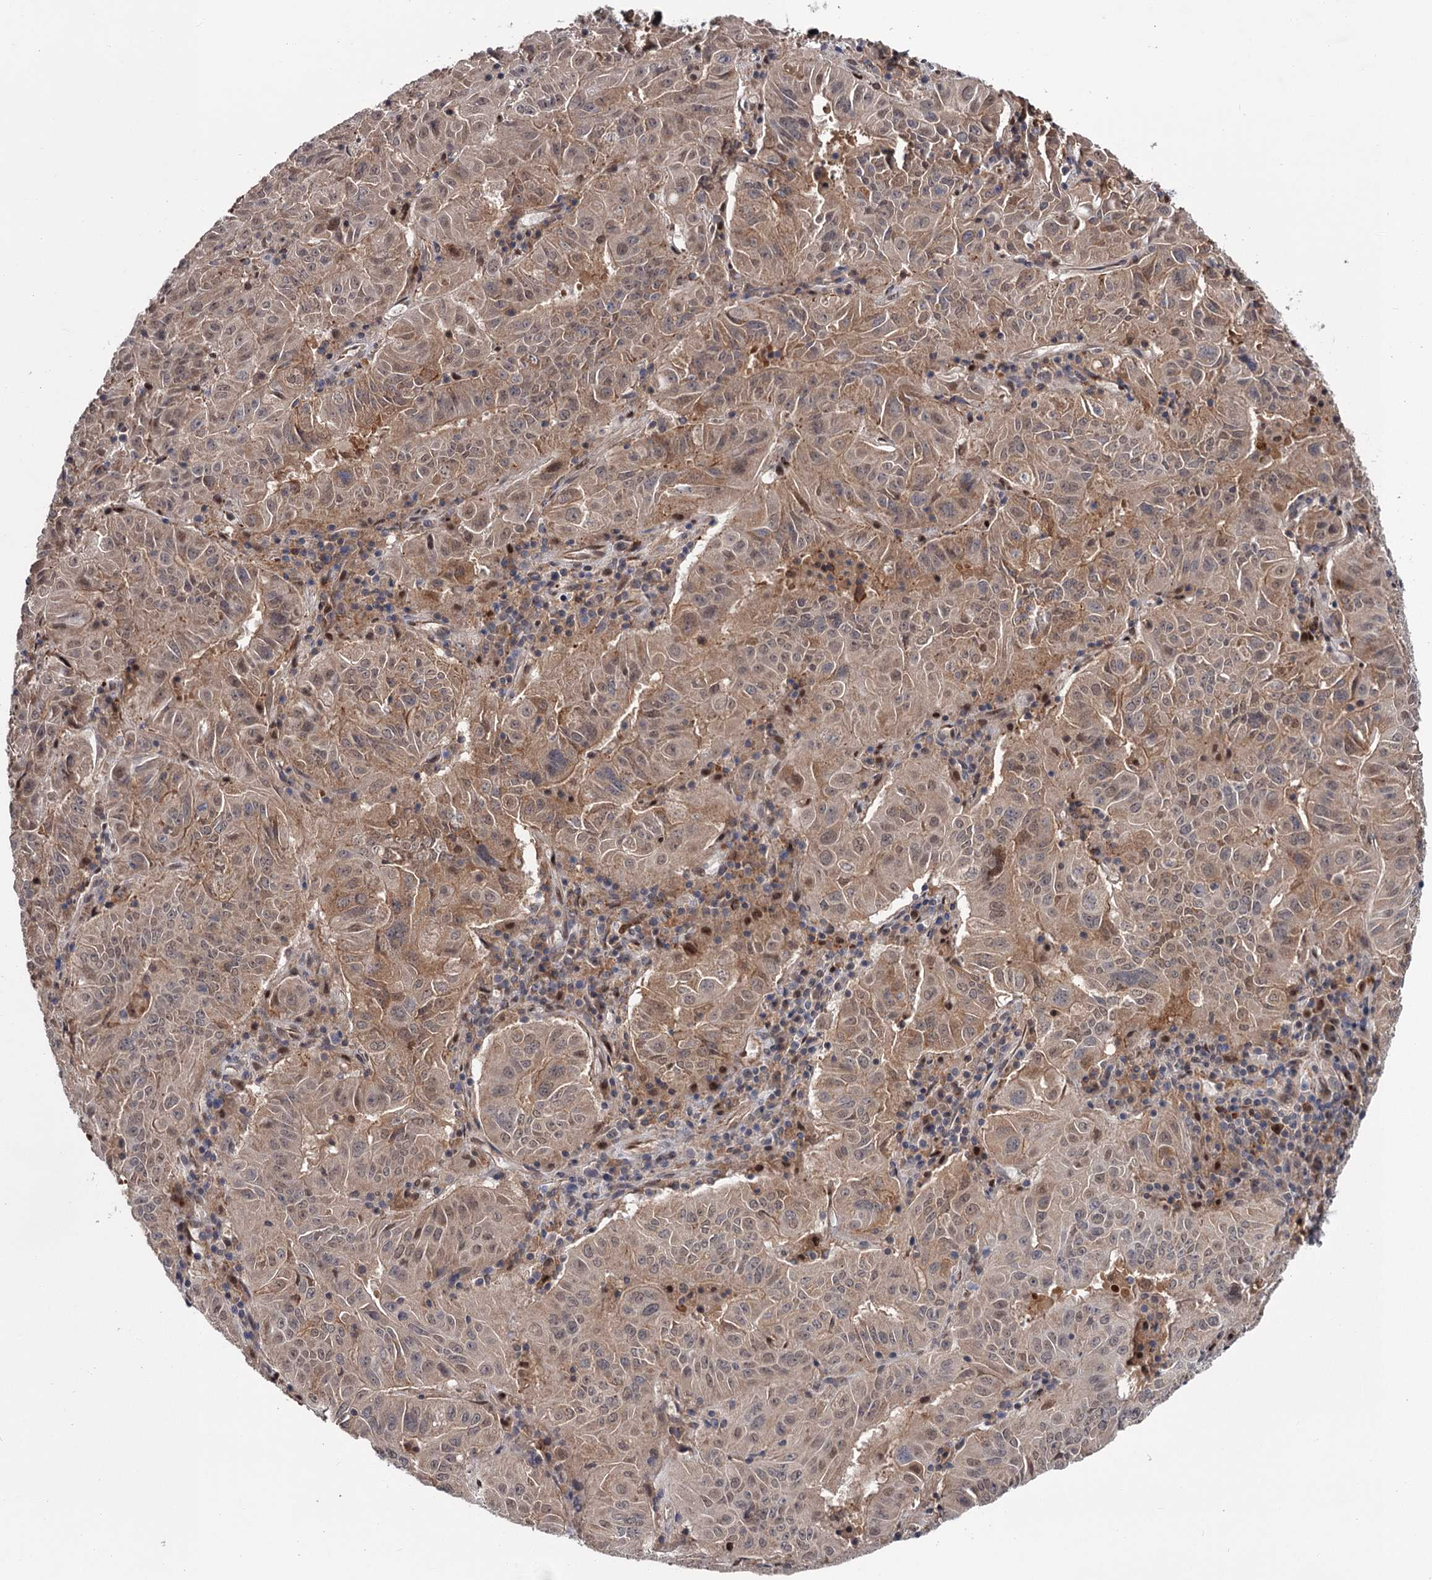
{"staining": {"intensity": "weak", "quantity": ">75%", "location": "cytoplasmic/membranous"}, "tissue": "pancreatic cancer", "cell_type": "Tumor cells", "image_type": "cancer", "snomed": [{"axis": "morphology", "description": "Adenocarcinoma, NOS"}, {"axis": "topography", "description": "Pancreas"}], "caption": "A histopathology image of human pancreatic cancer (adenocarcinoma) stained for a protein demonstrates weak cytoplasmic/membranous brown staining in tumor cells. The staining was performed using DAB (3,3'-diaminobenzidine), with brown indicating positive protein expression. Nuclei are stained blue with hematoxylin.", "gene": "DAO", "patient": {"sex": "male", "age": 63}}